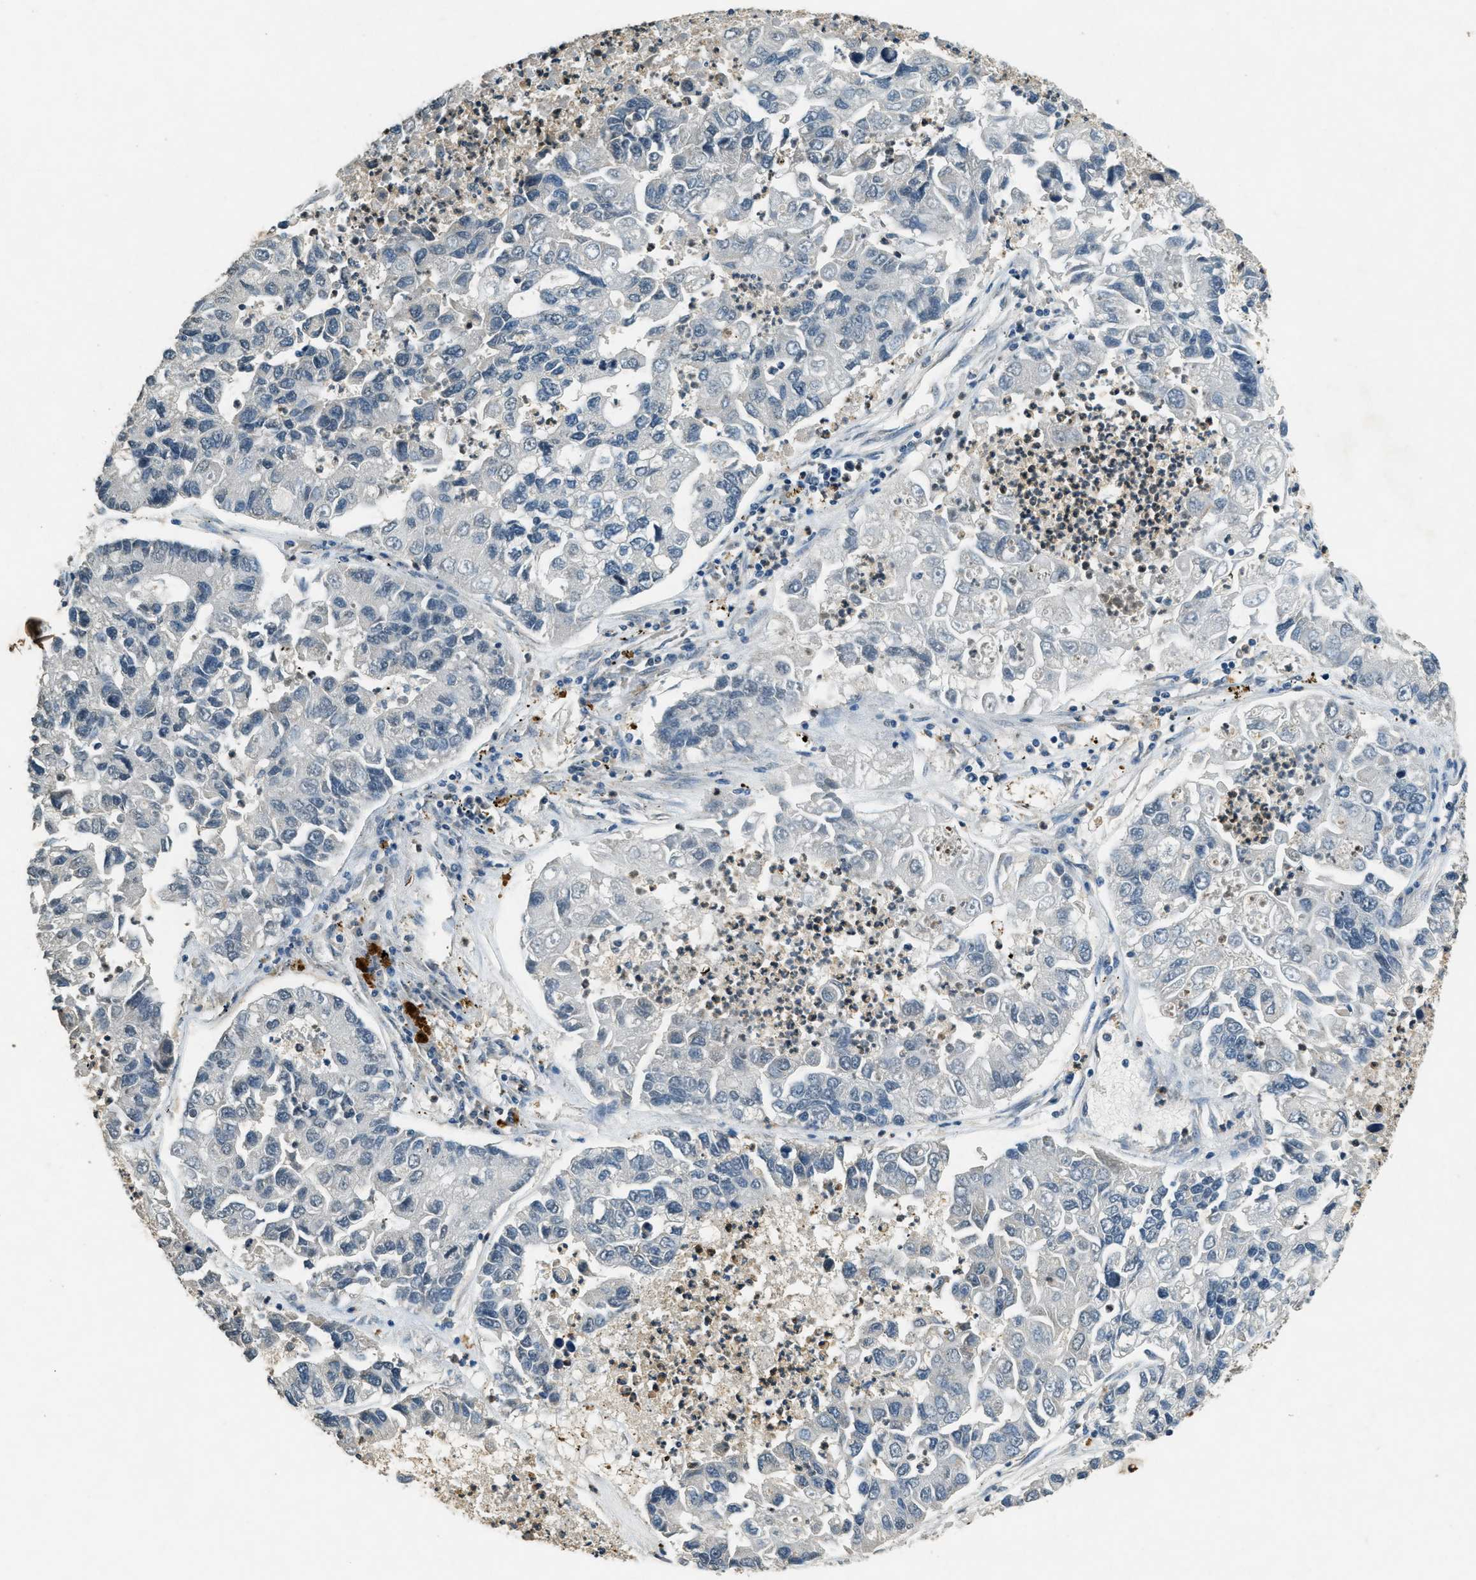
{"staining": {"intensity": "negative", "quantity": "none", "location": "none"}, "tissue": "lung cancer", "cell_type": "Tumor cells", "image_type": "cancer", "snomed": [{"axis": "morphology", "description": "Adenocarcinoma, NOS"}, {"axis": "topography", "description": "Lung"}], "caption": "The micrograph demonstrates no staining of tumor cells in lung adenocarcinoma.", "gene": "RAB3D", "patient": {"sex": "female", "age": 51}}